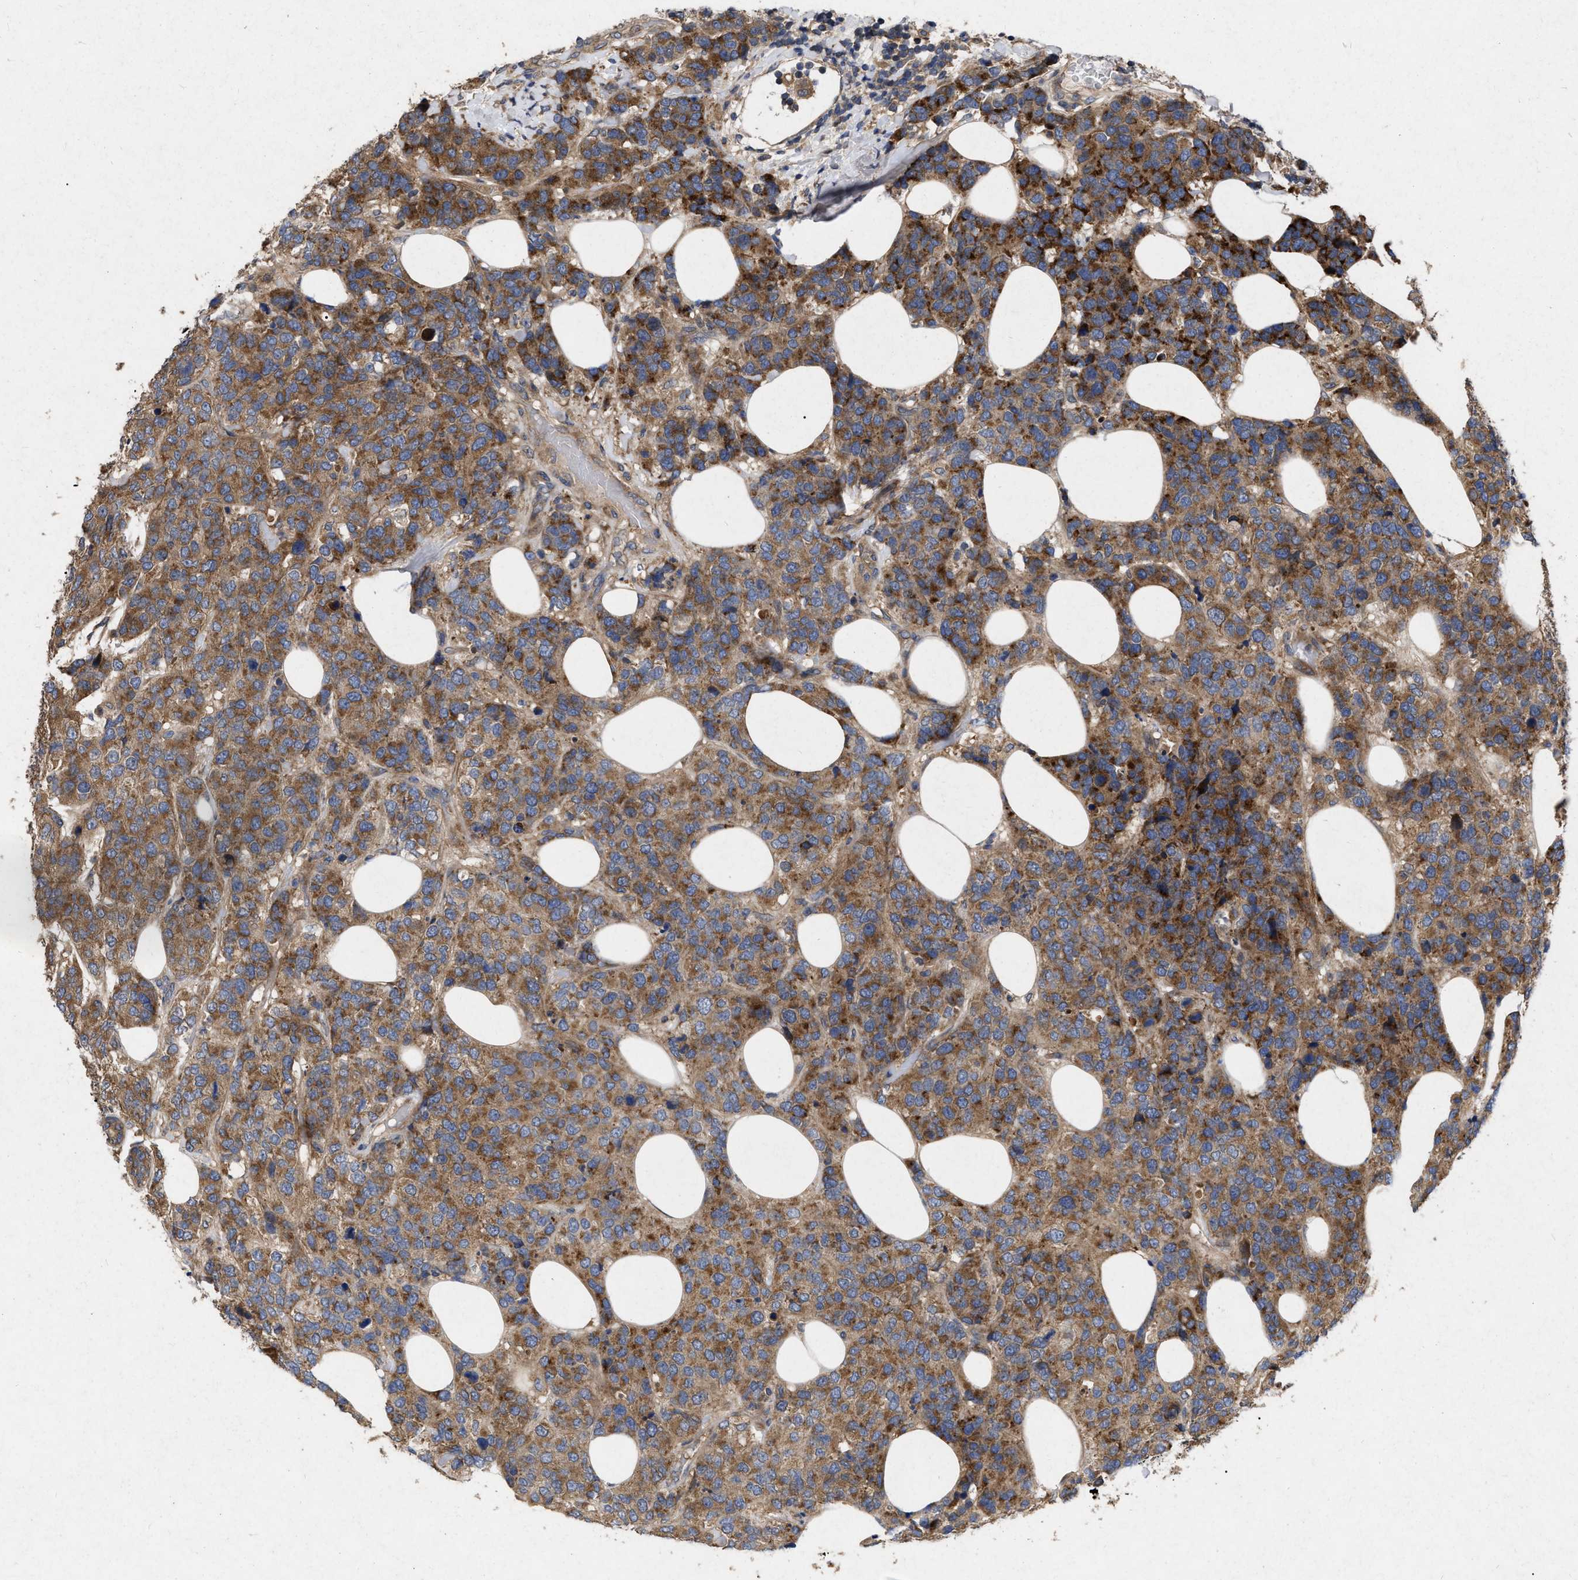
{"staining": {"intensity": "moderate", "quantity": ">75%", "location": "cytoplasmic/membranous"}, "tissue": "breast cancer", "cell_type": "Tumor cells", "image_type": "cancer", "snomed": [{"axis": "morphology", "description": "Lobular carcinoma"}, {"axis": "topography", "description": "Breast"}], "caption": "Protein expression analysis of breast cancer shows moderate cytoplasmic/membranous positivity in about >75% of tumor cells.", "gene": "CDKN2C", "patient": {"sex": "female", "age": 59}}